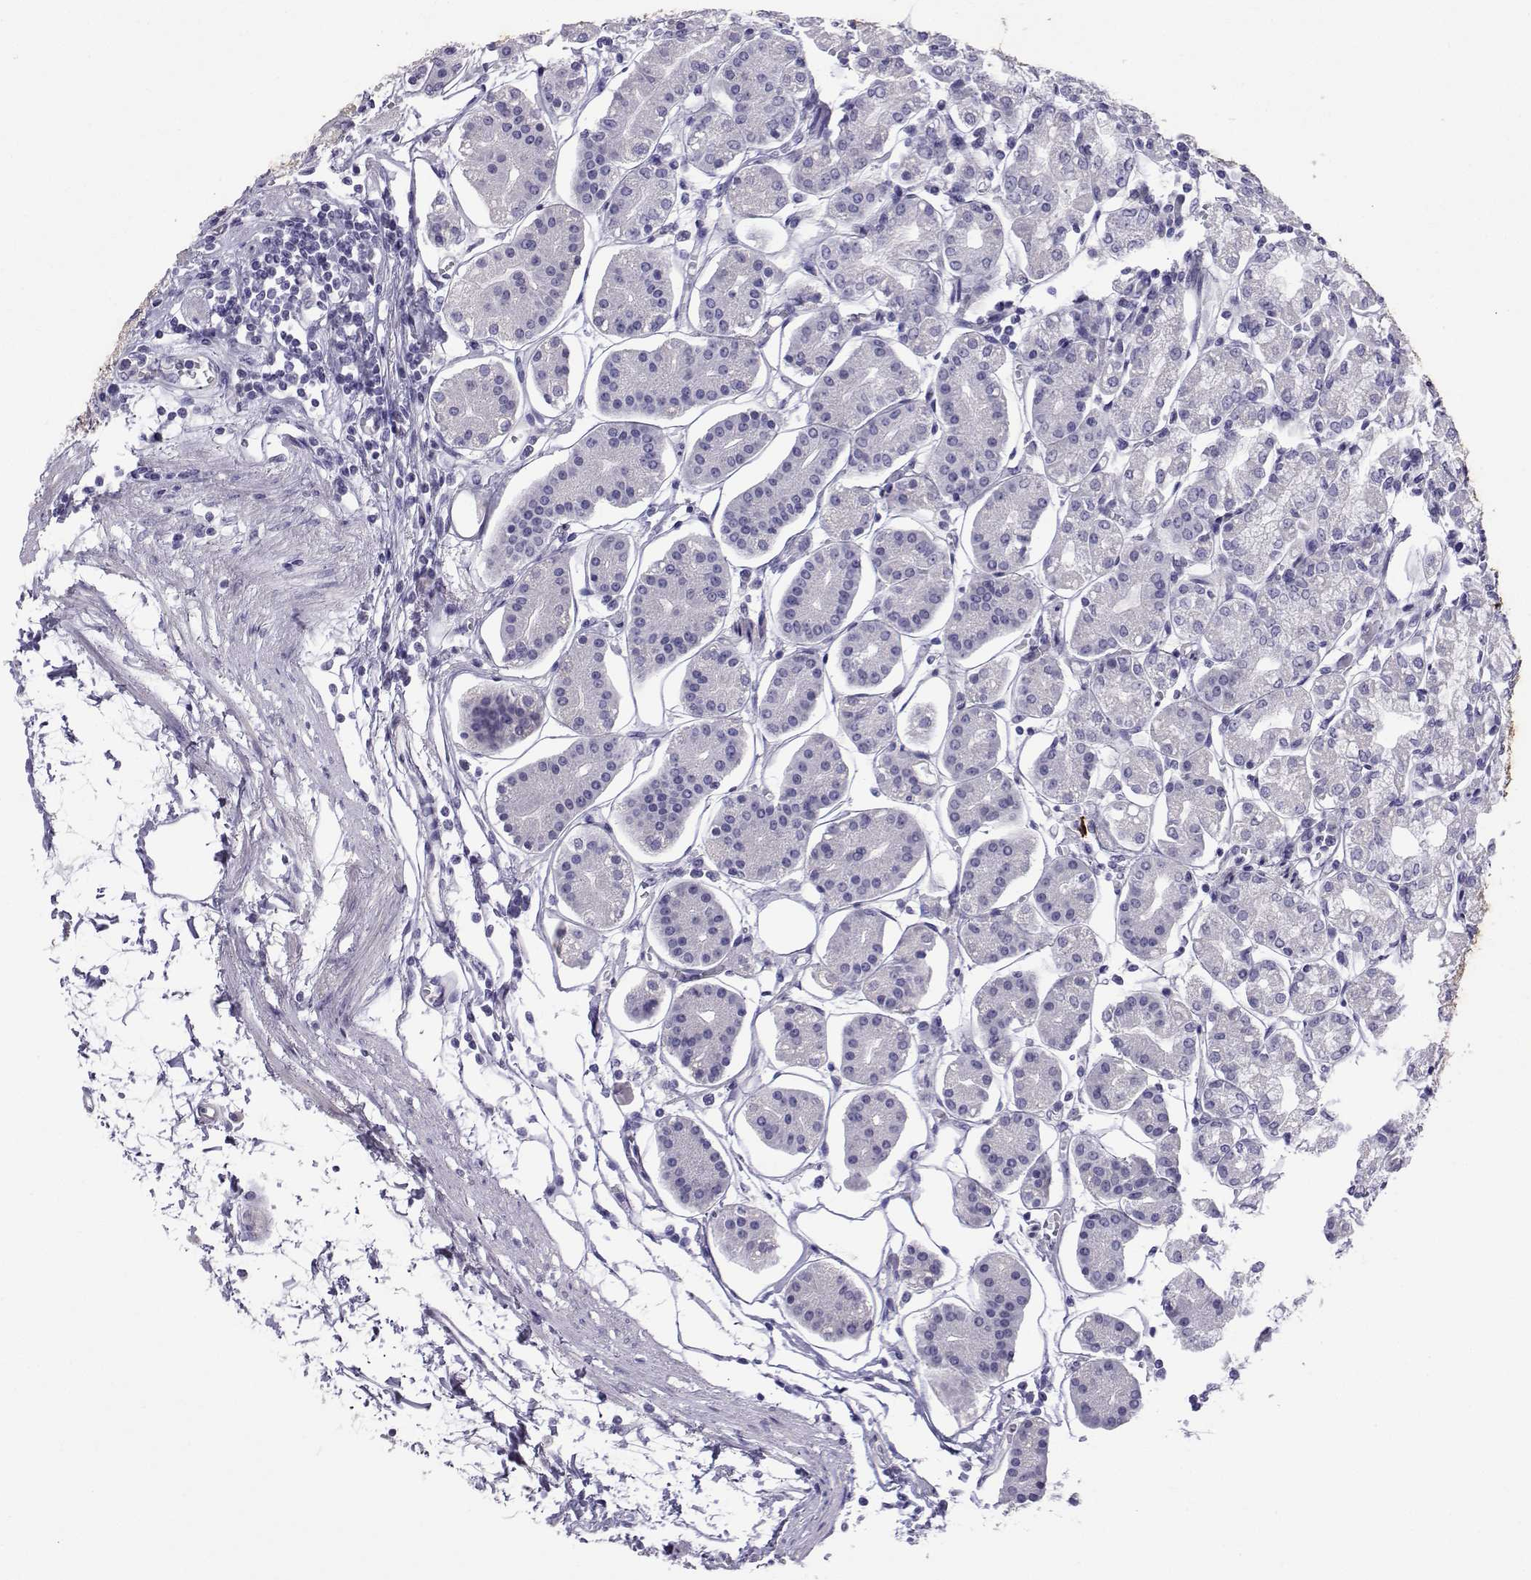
{"staining": {"intensity": "negative", "quantity": "none", "location": "none"}, "tissue": "stomach", "cell_type": "Glandular cells", "image_type": "normal", "snomed": [{"axis": "morphology", "description": "Normal tissue, NOS"}, {"axis": "topography", "description": "Skeletal muscle"}, {"axis": "topography", "description": "Stomach"}], "caption": "IHC histopathology image of benign stomach stained for a protein (brown), which demonstrates no staining in glandular cells. (DAB immunohistochemistry (IHC) visualized using brightfield microscopy, high magnification).", "gene": "CFAP70", "patient": {"sex": "female", "age": 57}}